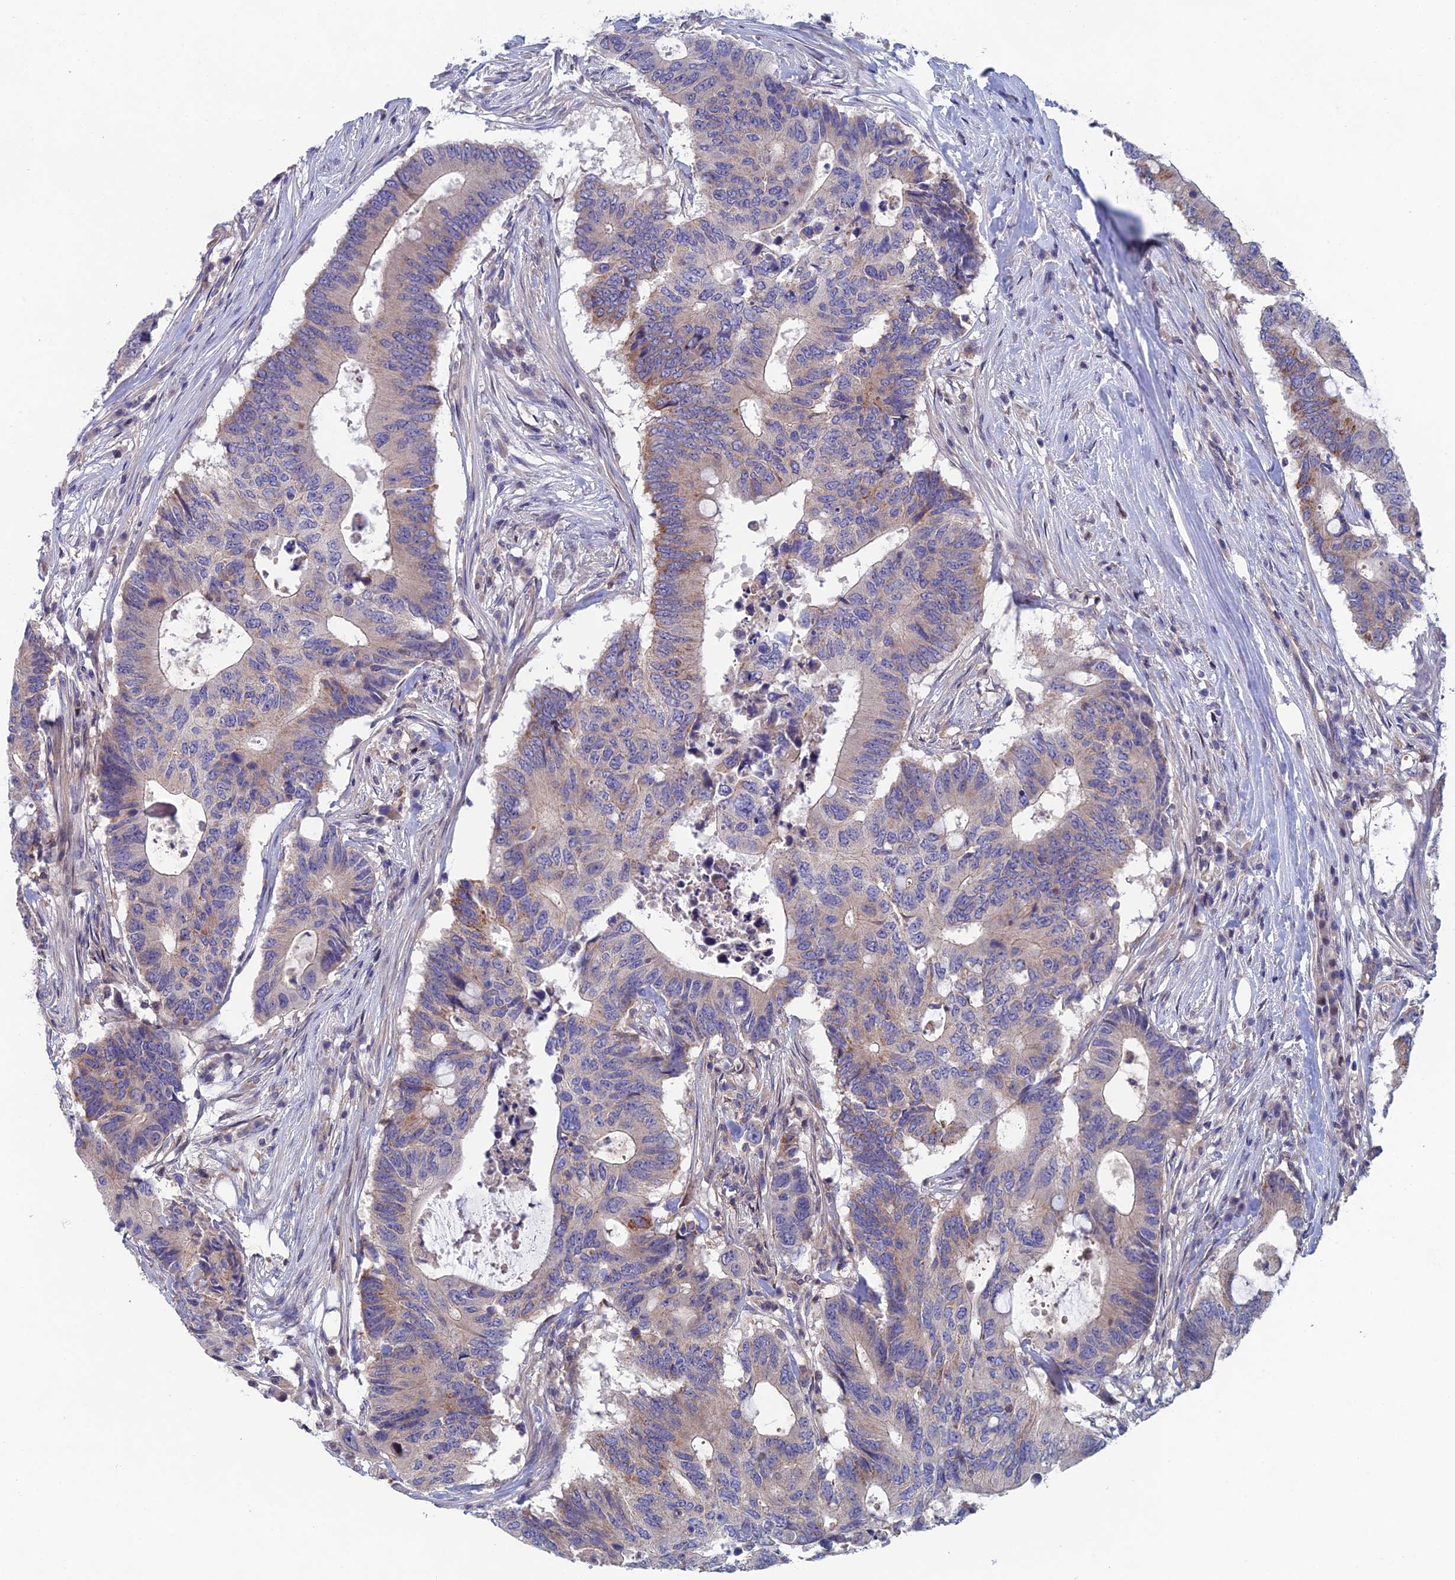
{"staining": {"intensity": "moderate", "quantity": "<25%", "location": "cytoplasmic/membranous"}, "tissue": "colorectal cancer", "cell_type": "Tumor cells", "image_type": "cancer", "snomed": [{"axis": "morphology", "description": "Adenocarcinoma, NOS"}, {"axis": "topography", "description": "Colon"}], "caption": "Adenocarcinoma (colorectal) stained with immunohistochemistry (IHC) reveals moderate cytoplasmic/membranous expression in approximately <25% of tumor cells.", "gene": "USP37", "patient": {"sex": "male", "age": 71}}